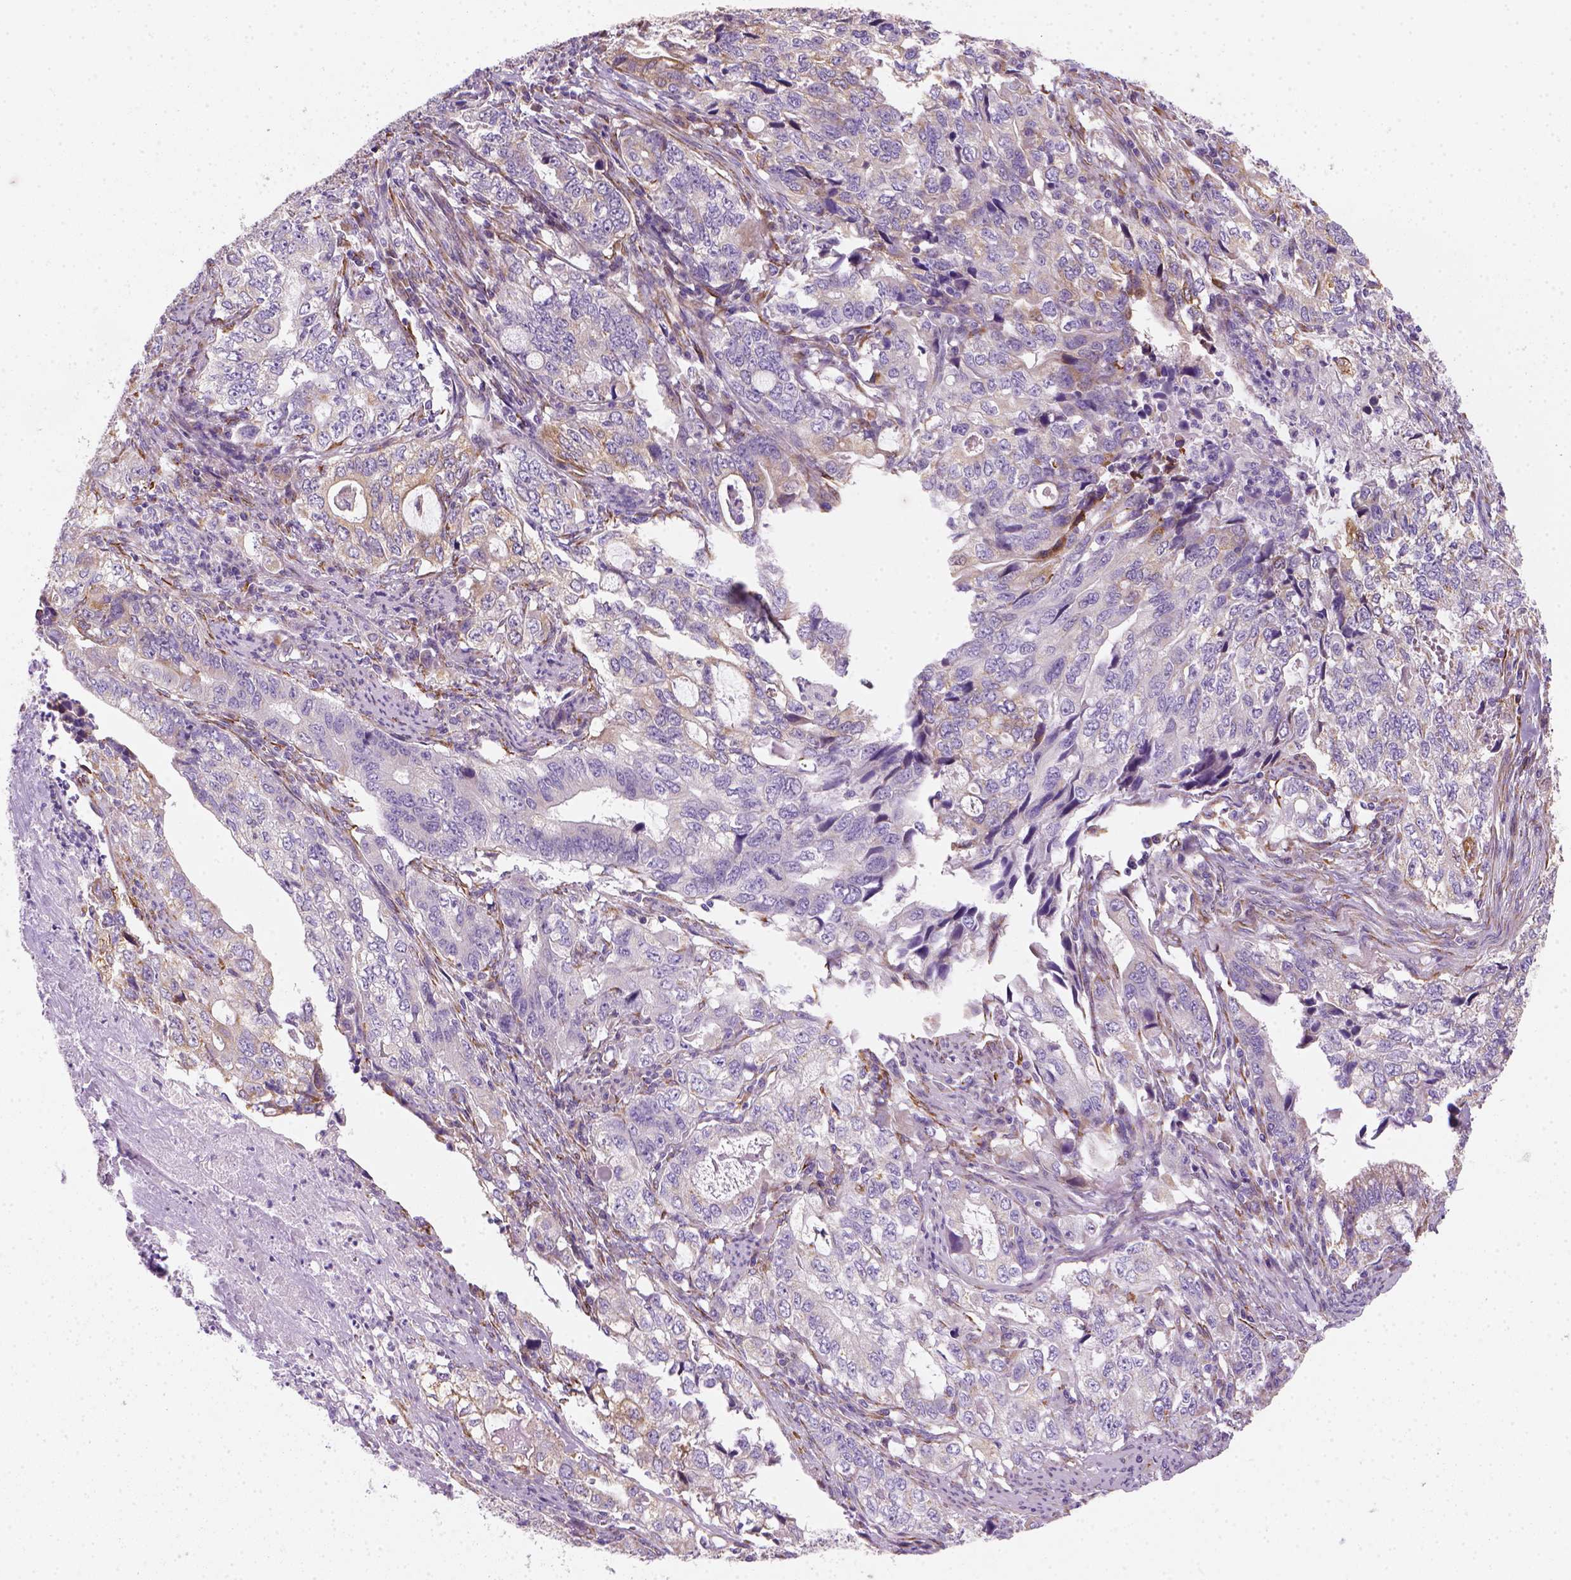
{"staining": {"intensity": "negative", "quantity": "none", "location": "none"}, "tissue": "stomach cancer", "cell_type": "Tumor cells", "image_type": "cancer", "snomed": [{"axis": "morphology", "description": "Adenocarcinoma, NOS"}, {"axis": "topography", "description": "Stomach, lower"}], "caption": "This is a histopathology image of immunohistochemistry (IHC) staining of stomach adenocarcinoma, which shows no positivity in tumor cells.", "gene": "CES2", "patient": {"sex": "female", "age": 72}}